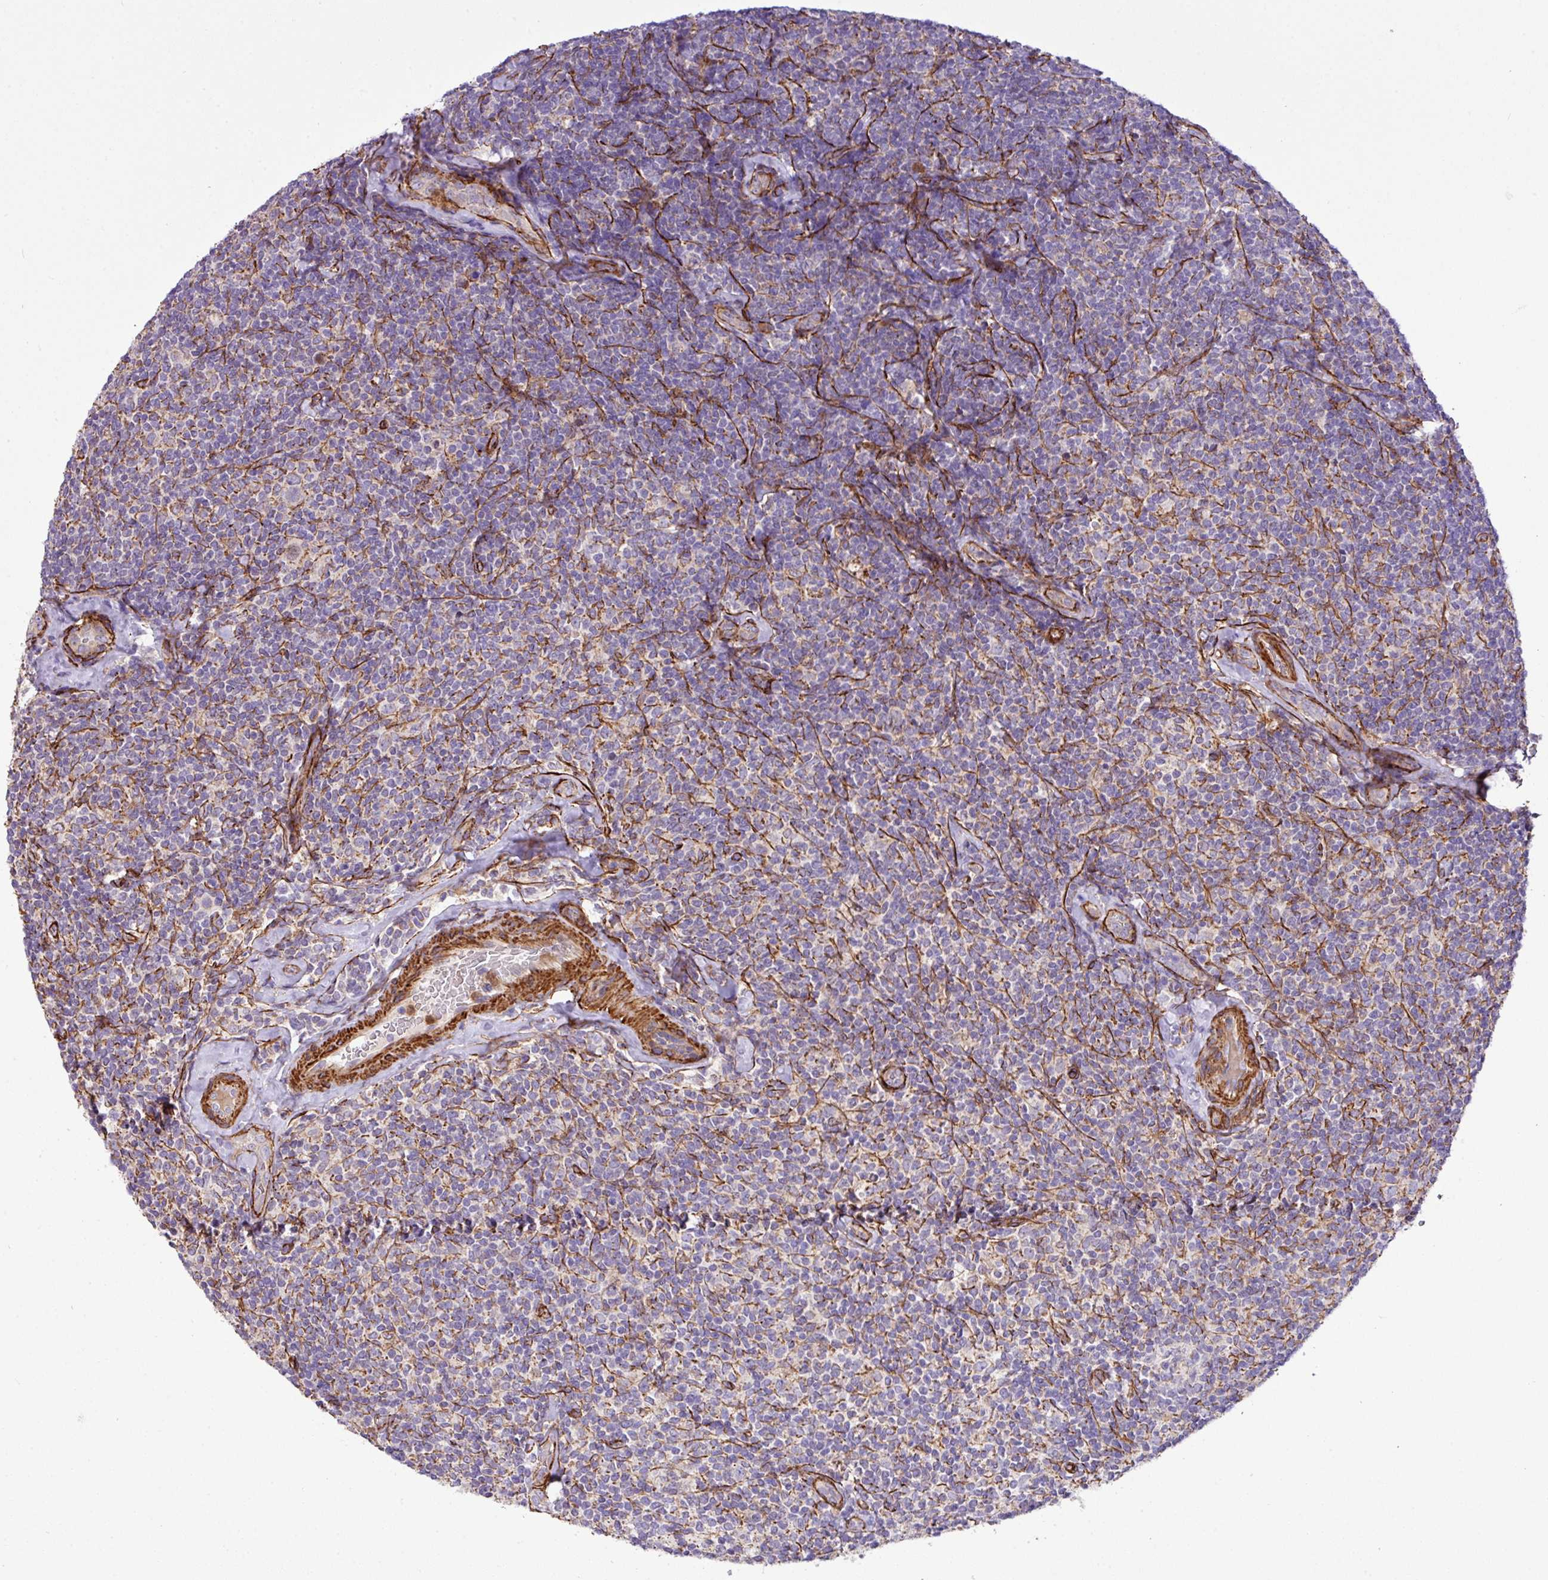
{"staining": {"intensity": "weak", "quantity": "<25%", "location": "cytoplasmic/membranous"}, "tissue": "lymphoma", "cell_type": "Tumor cells", "image_type": "cancer", "snomed": [{"axis": "morphology", "description": "Malignant lymphoma, non-Hodgkin's type, Low grade"}, {"axis": "topography", "description": "Lymph node"}], "caption": "DAB immunohistochemical staining of low-grade malignant lymphoma, non-Hodgkin's type demonstrates no significant expression in tumor cells. (DAB (3,3'-diaminobenzidine) immunohistochemistry with hematoxylin counter stain).", "gene": "FAM47E", "patient": {"sex": "female", "age": 56}}